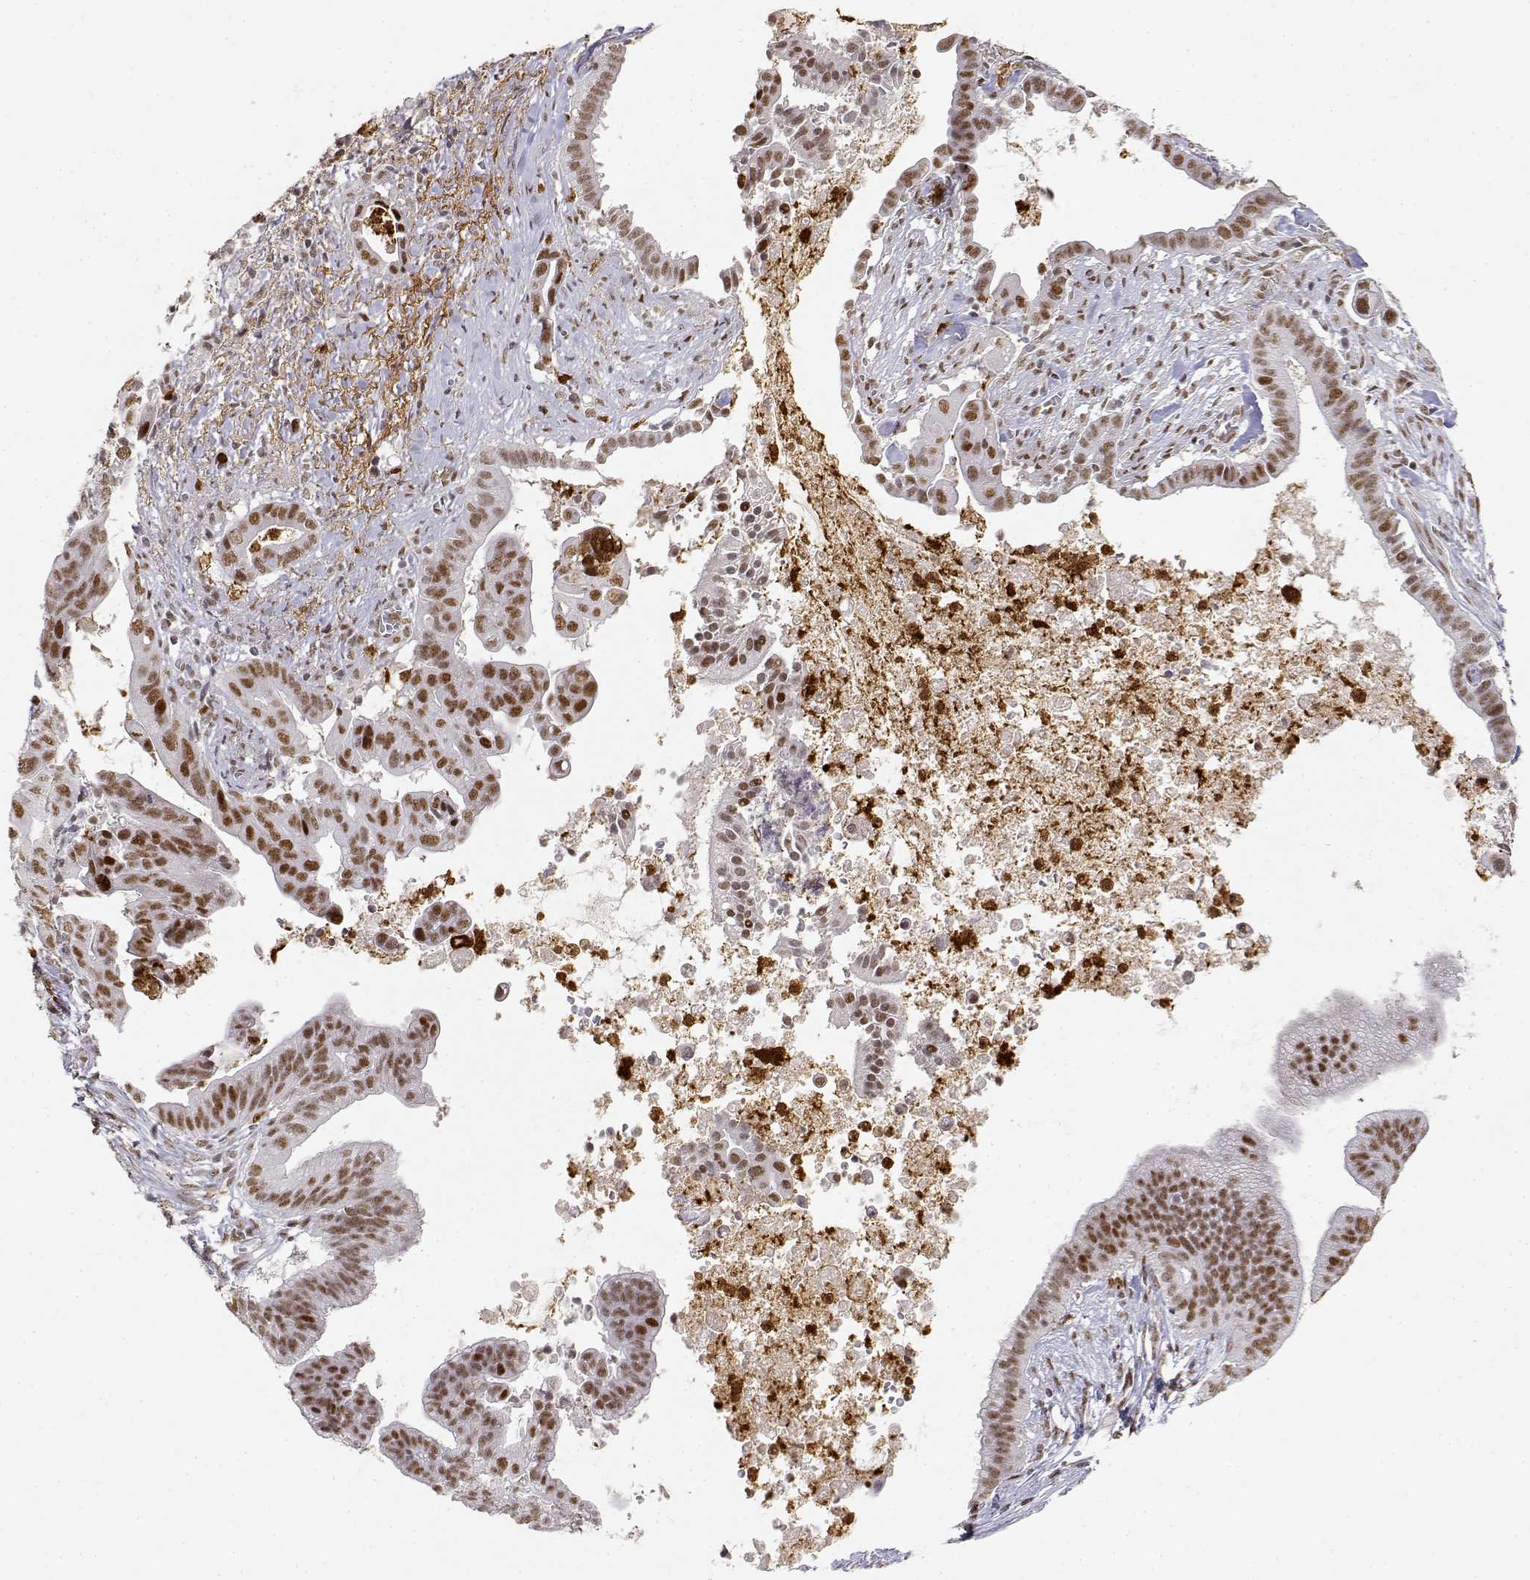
{"staining": {"intensity": "moderate", "quantity": ">75%", "location": "nuclear"}, "tissue": "pancreatic cancer", "cell_type": "Tumor cells", "image_type": "cancer", "snomed": [{"axis": "morphology", "description": "Adenocarcinoma, NOS"}, {"axis": "topography", "description": "Pancreas"}], "caption": "DAB immunohistochemical staining of human pancreatic adenocarcinoma demonstrates moderate nuclear protein positivity in about >75% of tumor cells. The protein of interest is stained brown, and the nuclei are stained in blue (DAB (3,3'-diaminobenzidine) IHC with brightfield microscopy, high magnification).", "gene": "RSF1", "patient": {"sex": "male", "age": 61}}